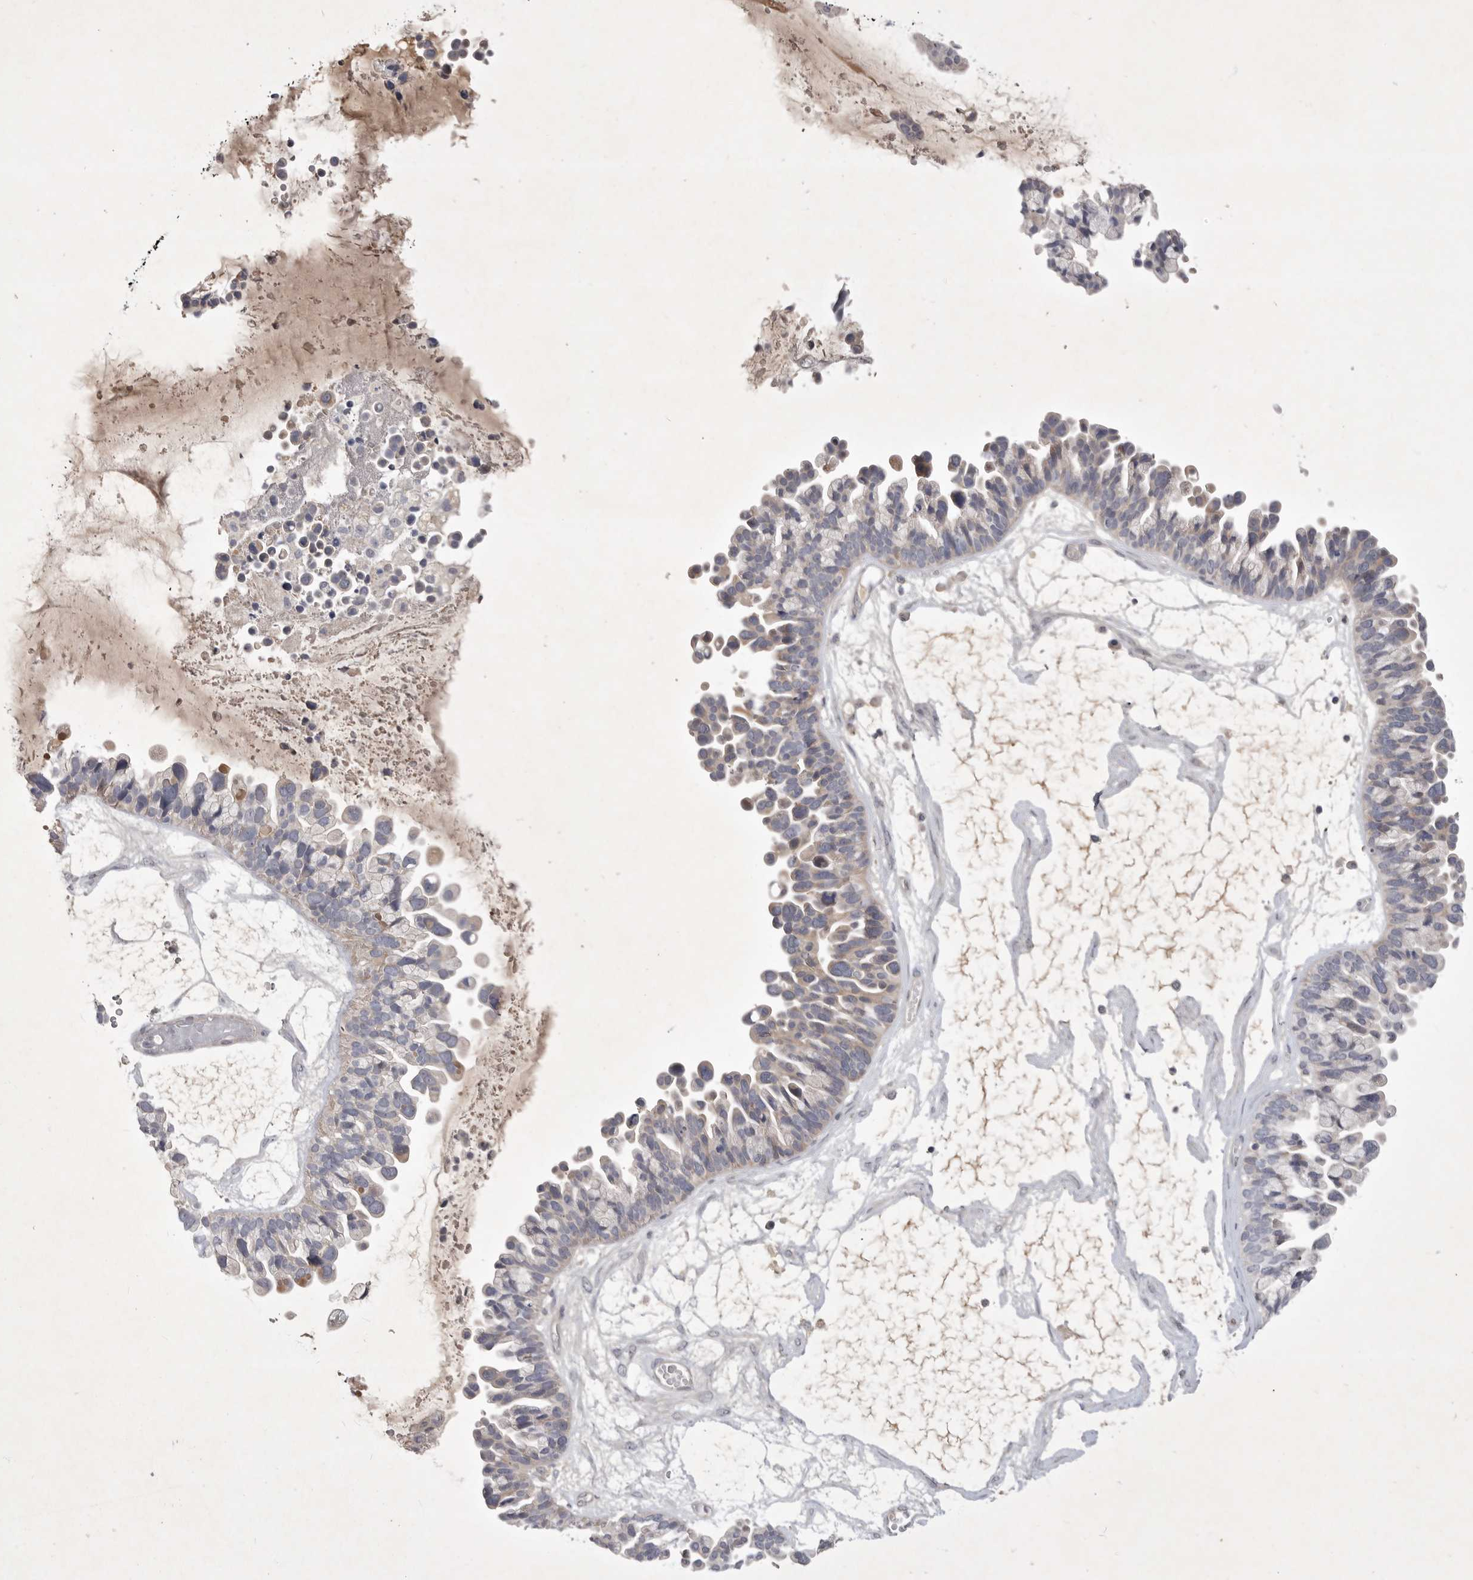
{"staining": {"intensity": "weak", "quantity": "<25%", "location": "cytoplasmic/membranous"}, "tissue": "ovarian cancer", "cell_type": "Tumor cells", "image_type": "cancer", "snomed": [{"axis": "morphology", "description": "Cystadenocarcinoma, serous, NOS"}, {"axis": "topography", "description": "Ovary"}], "caption": "The immunohistochemistry (IHC) histopathology image has no significant staining in tumor cells of serous cystadenocarcinoma (ovarian) tissue.", "gene": "ITGAD", "patient": {"sex": "female", "age": 56}}